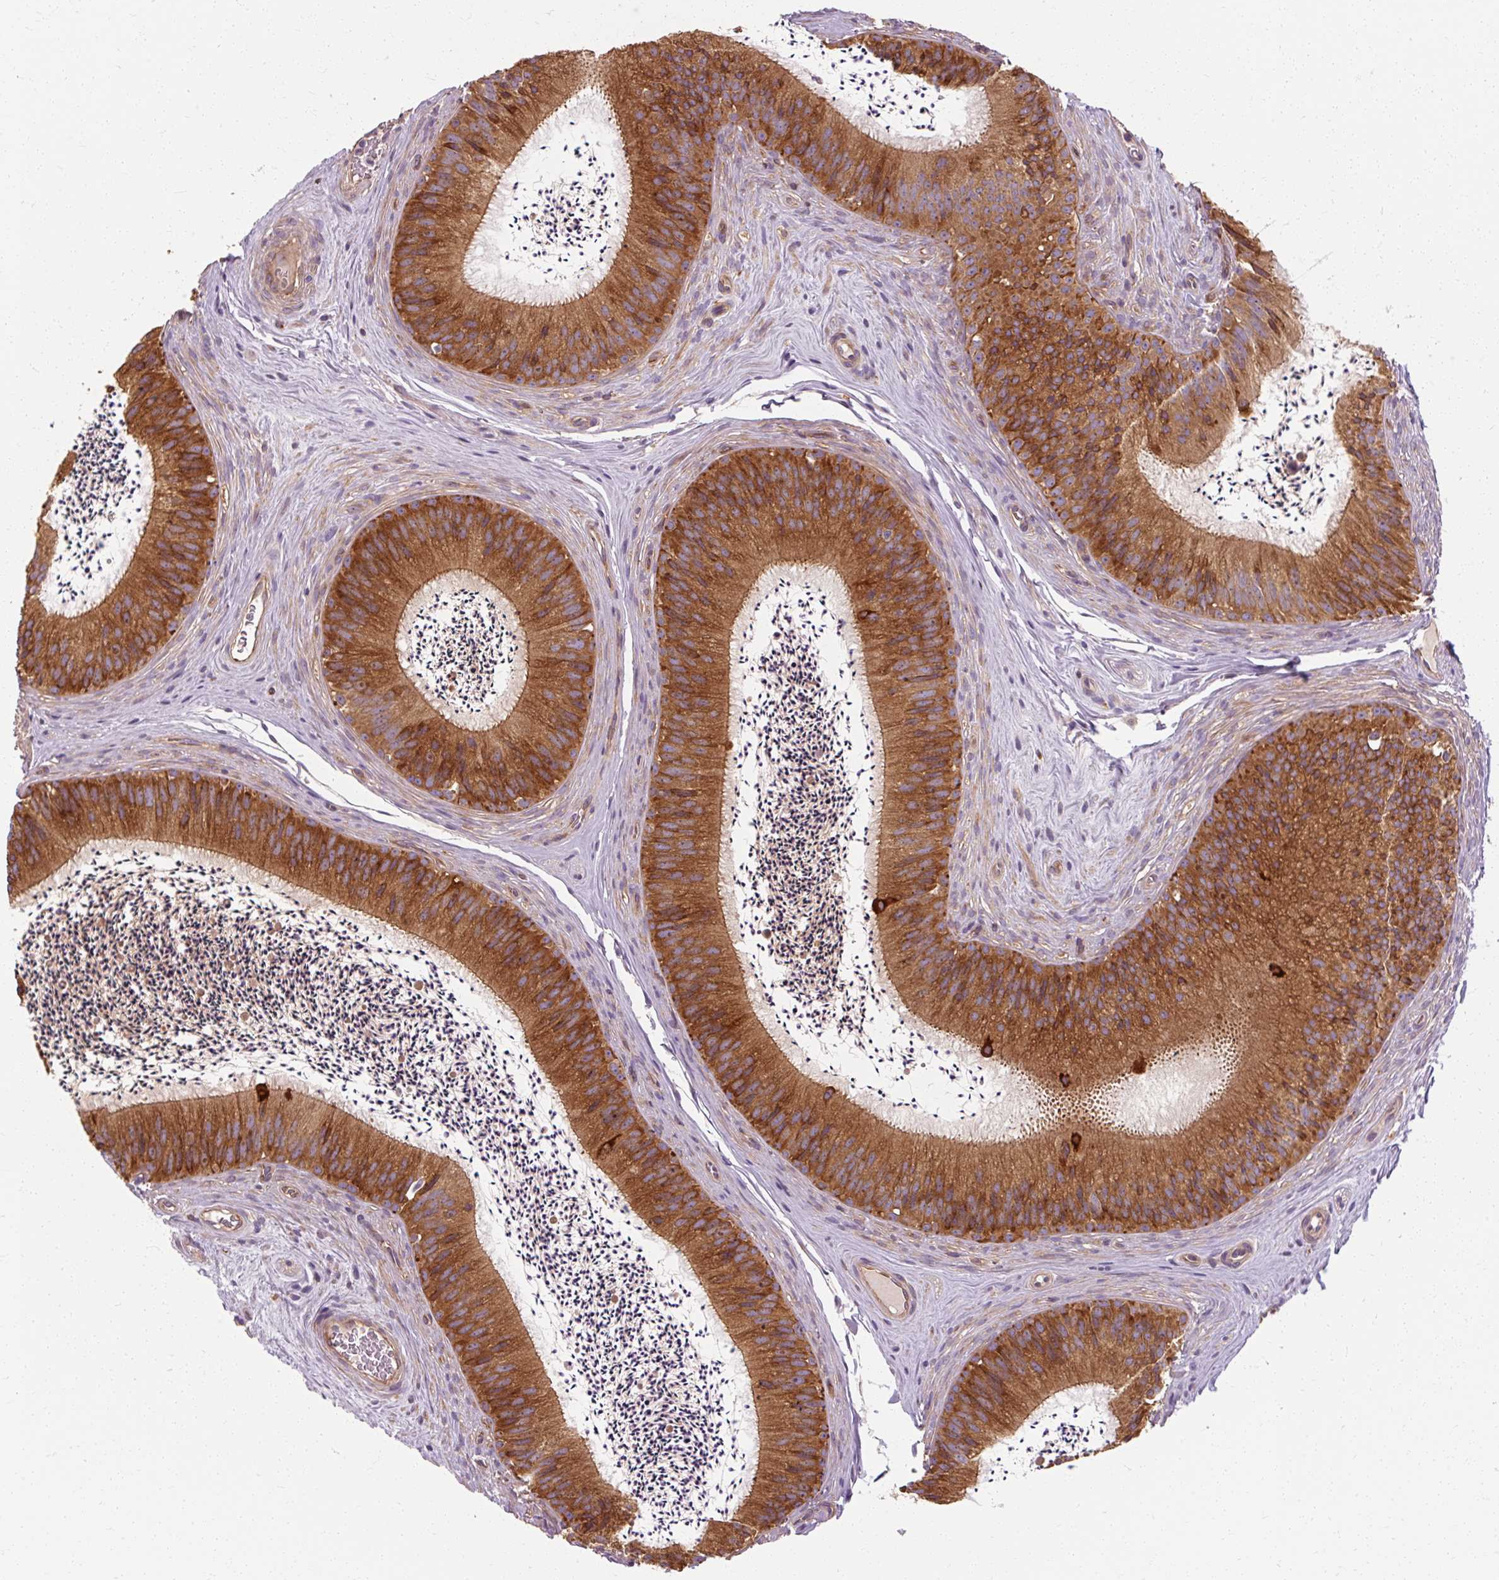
{"staining": {"intensity": "strong", "quantity": ">75%", "location": "cytoplasmic/membranous"}, "tissue": "epididymis", "cell_type": "Glandular cells", "image_type": "normal", "snomed": [{"axis": "morphology", "description": "Normal tissue, NOS"}, {"axis": "topography", "description": "Epididymis"}], "caption": "This is an image of IHC staining of benign epididymis, which shows strong staining in the cytoplasmic/membranous of glandular cells.", "gene": "TBC1D4", "patient": {"sex": "male", "age": 24}}